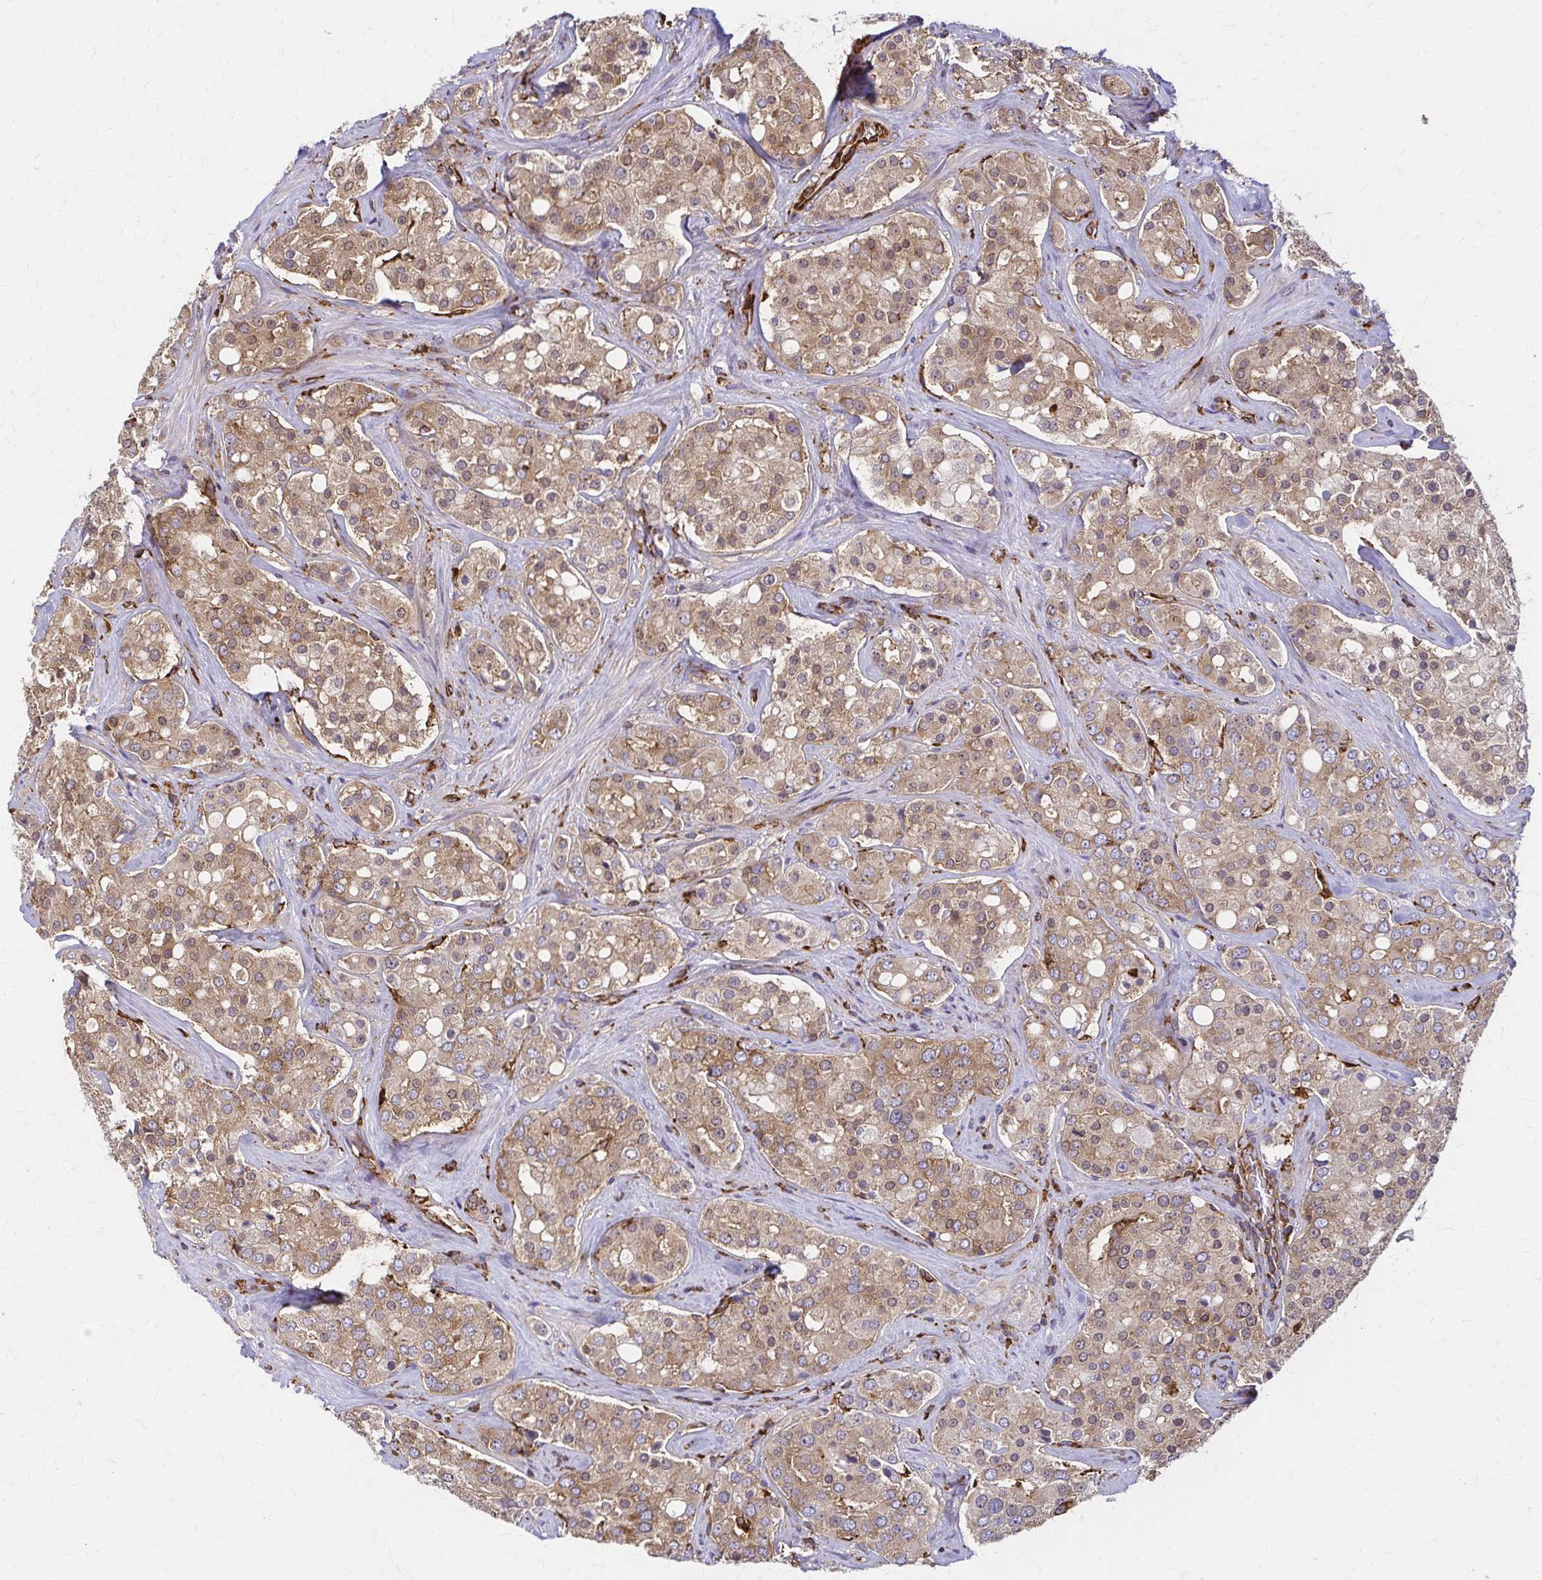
{"staining": {"intensity": "moderate", "quantity": "25%-75%", "location": "cytoplasmic/membranous"}, "tissue": "prostate cancer", "cell_type": "Tumor cells", "image_type": "cancer", "snomed": [{"axis": "morphology", "description": "Adenocarcinoma, High grade"}, {"axis": "topography", "description": "Prostate"}], "caption": "About 25%-75% of tumor cells in high-grade adenocarcinoma (prostate) demonstrate moderate cytoplasmic/membranous protein expression as visualized by brown immunohistochemical staining.", "gene": "WASF2", "patient": {"sex": "male", "age": 67}}